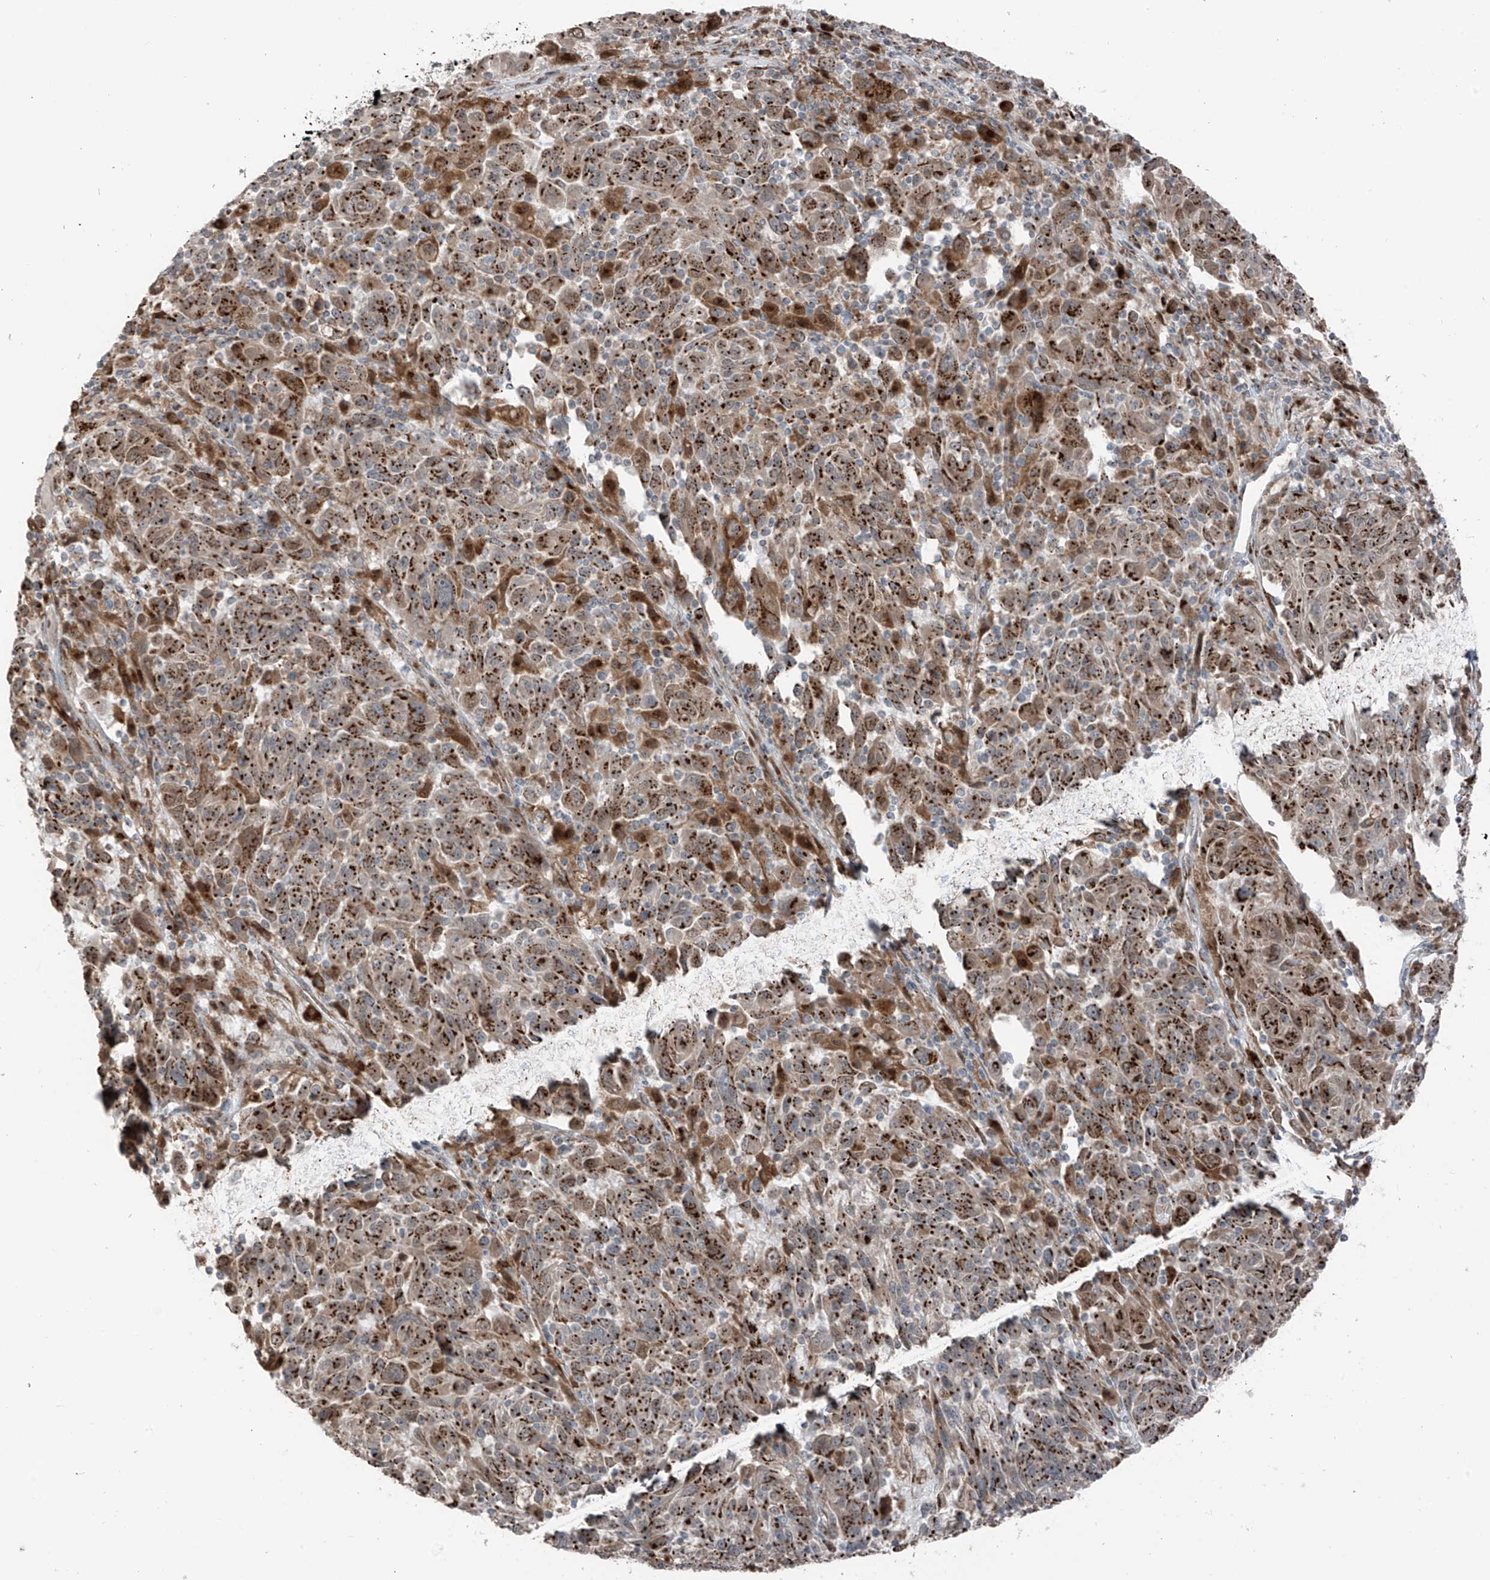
{"staining": {"intensity": "moderate", "quantity": ">75%", "location": "cytoplasmic/membranous"}, "tissue": "melanoma", "cell_type": "Tumor cells", "image_type": "cancer", "snomed": [{"axis": "morphology", "description": "Malignant melanoma, NOS"}, {"axis": "topography", "description": "Skin"}], "caption": "Immunohistochemistry (IHC) (DAB (3,3'-diaminobenzidine)) staining of human malignant melanoma exhibits moderate cytoplasmic/membranous protein expression in about >75% of tumor cells. Immunohistochemistry (IHC) stains the protein of interest in brown and the nuclei are stained blue.", "gene": "ERLEC1", "patient": {"sex": "male", "age": 53}}